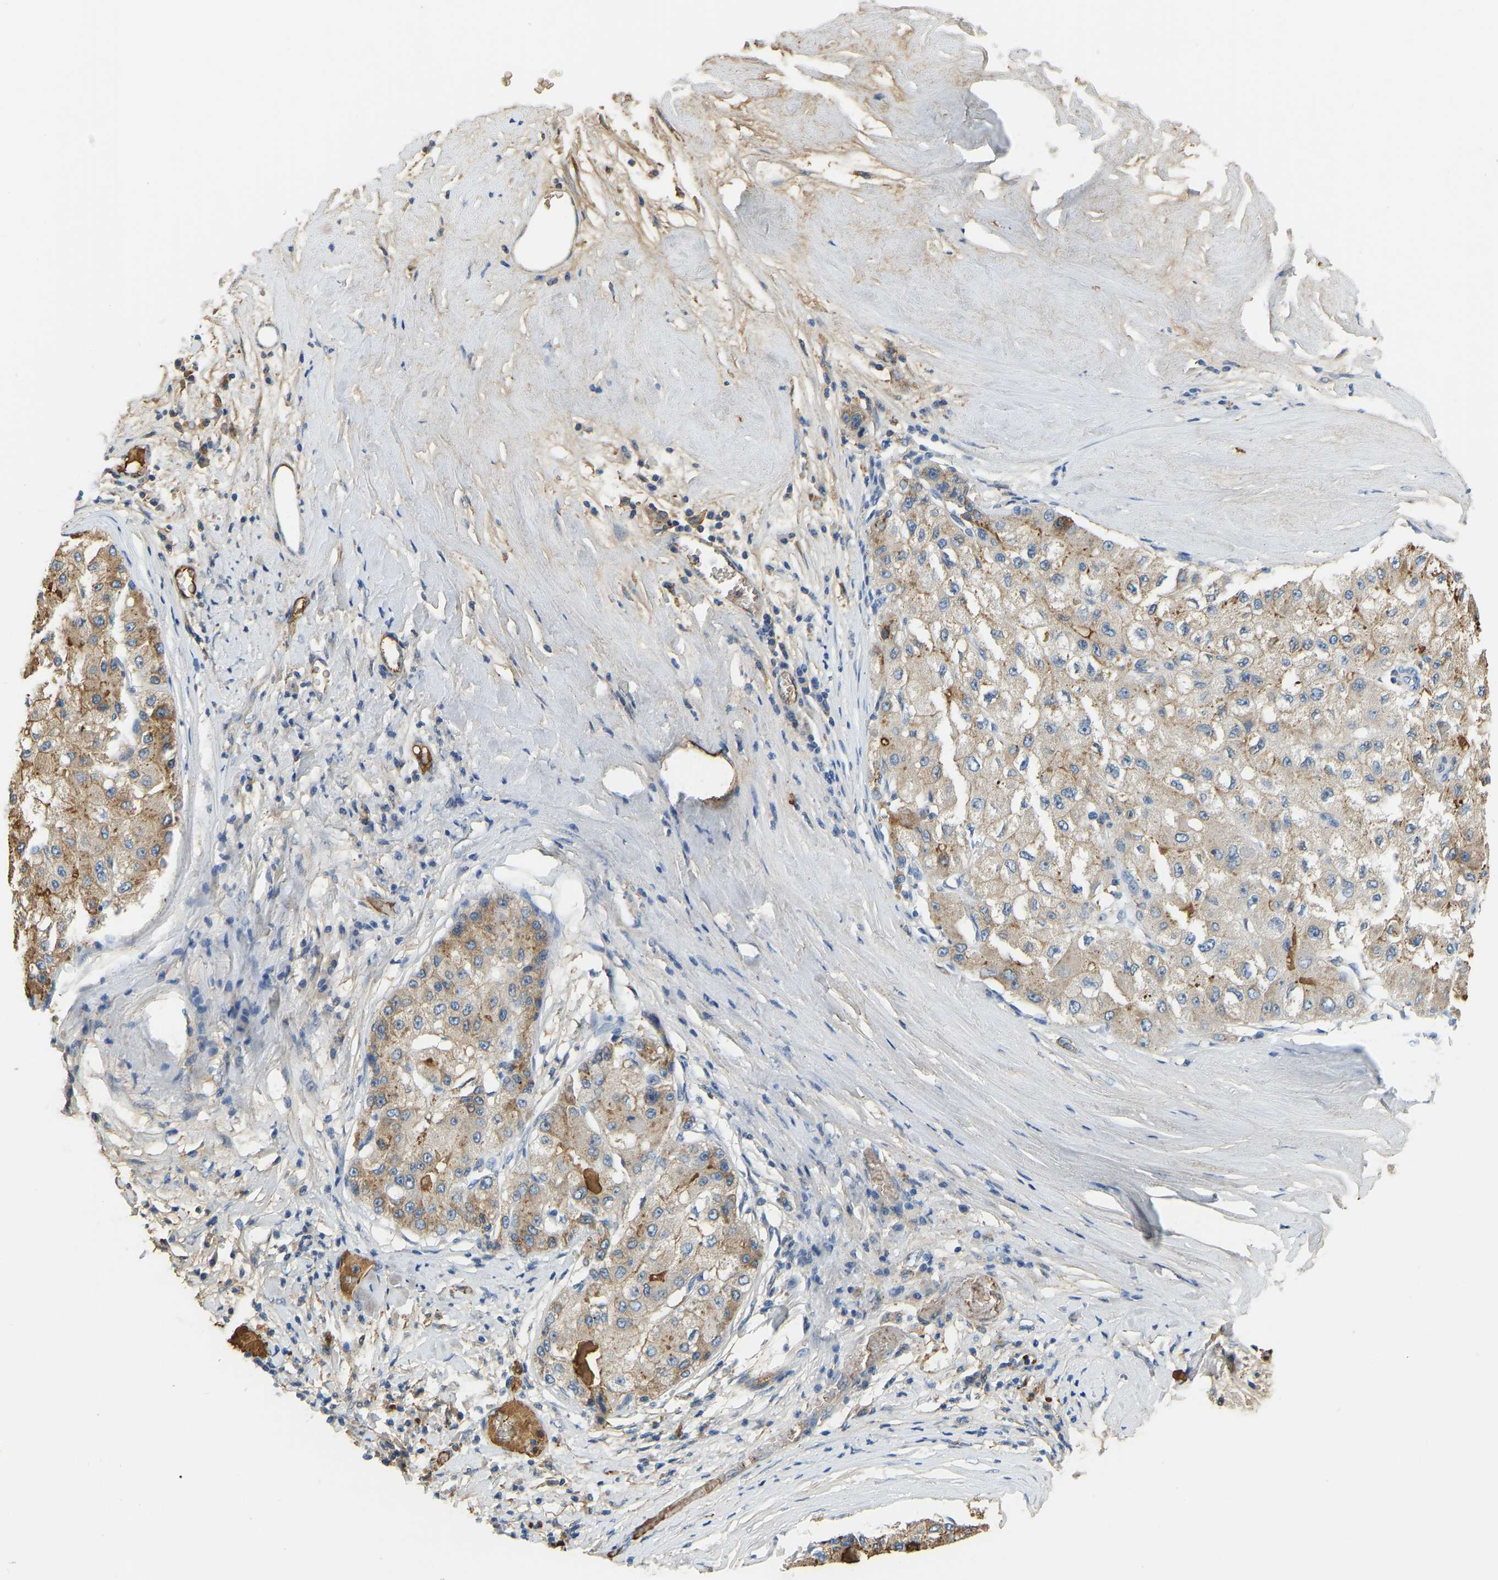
{"staining": {"intensity": "moderate", "quantity": "25%-75%", "location": "cytoplasmic/membranous"}, "tissue": "liver cancer", "cell_type": "Tumor cells", "image_type": "cancer", "snomed": [{"axis": "morphology", "description": "Carcinoma, Hepatocellular, NOS"}, {"axis": "topography", "description": "Liver"}], "caption": "Immunohistochemistry (IHC) (DAB (3,3'-diaminobenzidine)) staining of liver cancer (hepatocellular carcinoma) exhibits moderate cytoplasmic/membranous protein staining in approximately 25%-75% of tumor cells.", "gene": "THBS4", "patient": {"sex": "male", "age": 80}}